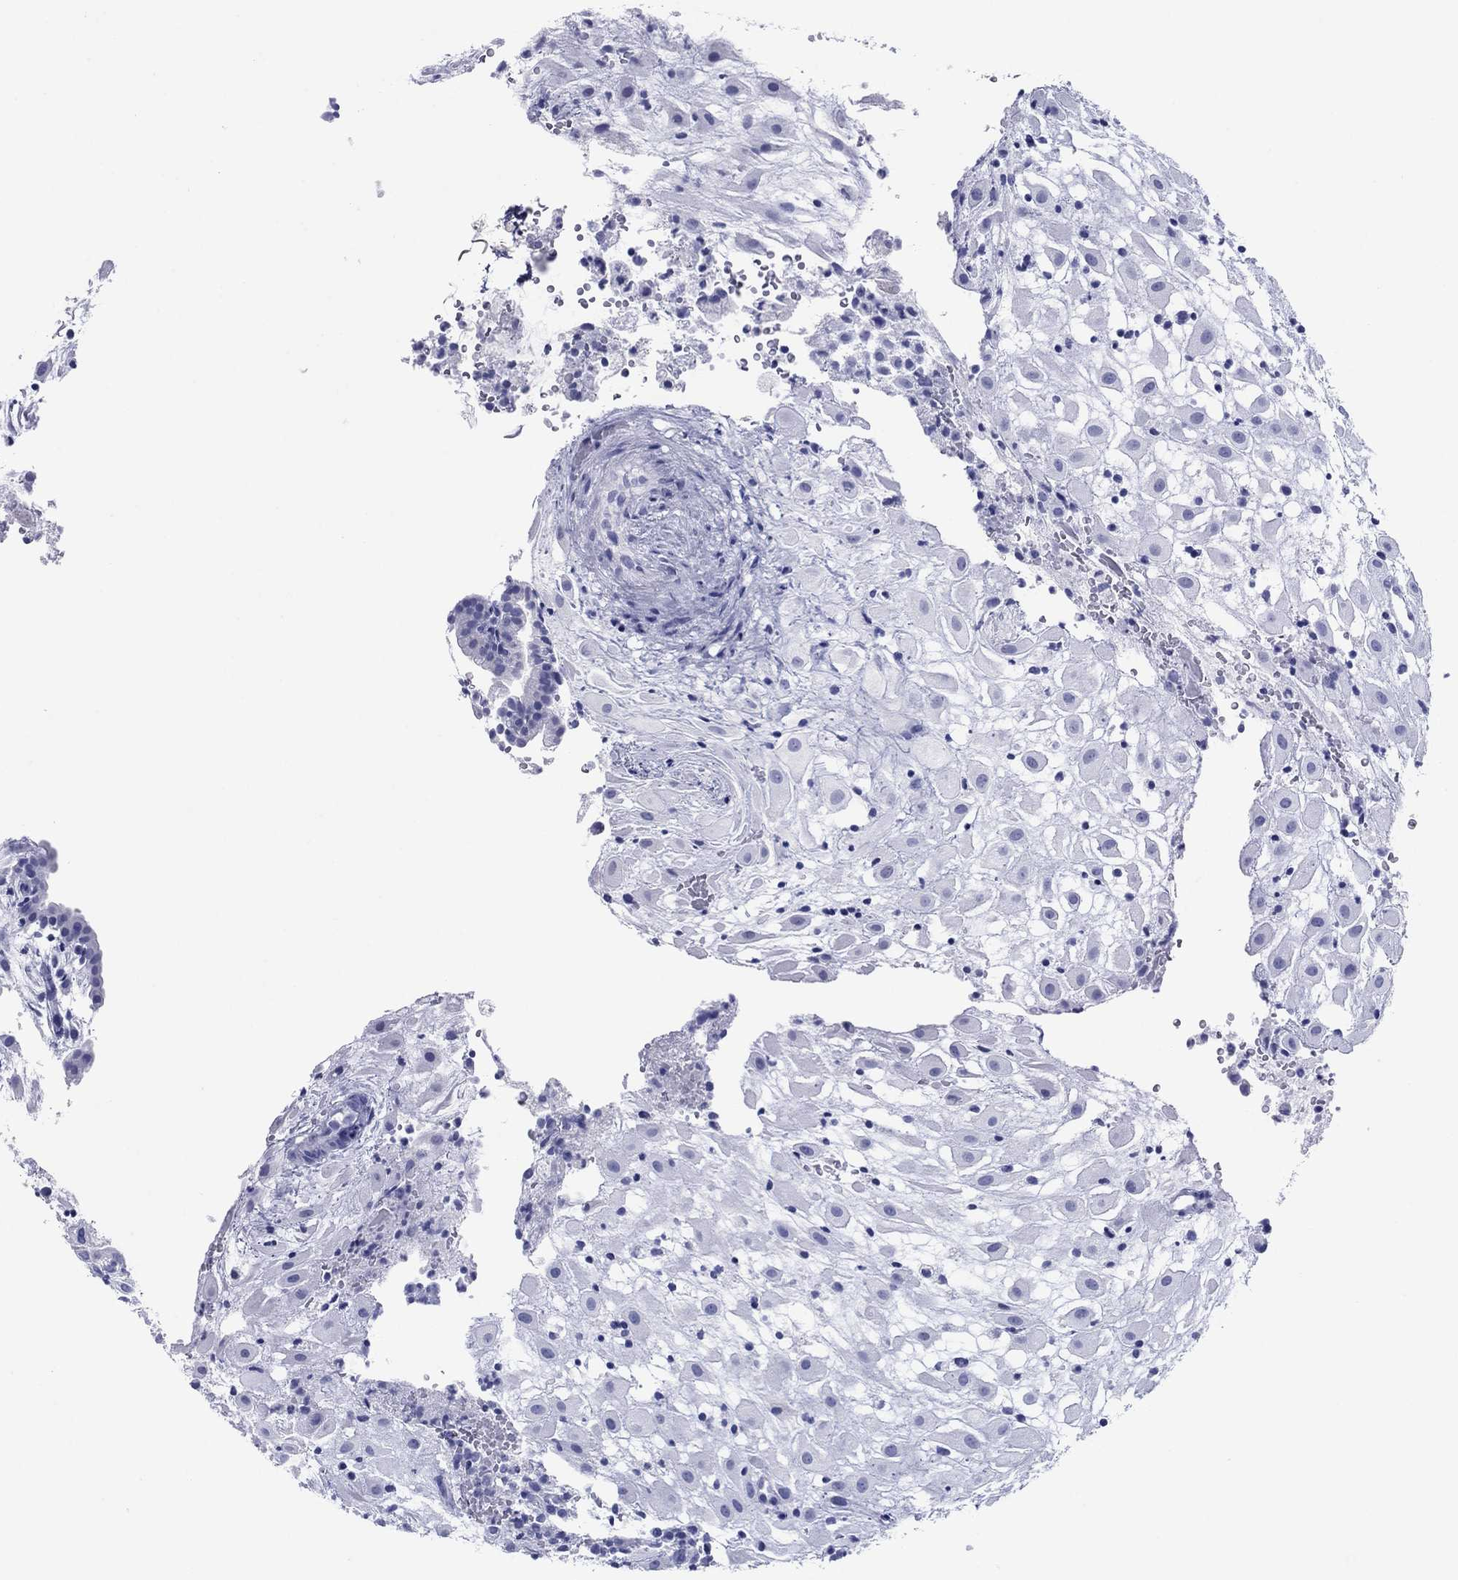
{"staining": {"intensity": "negative", "quantity": "none", "location": "none"}, "tissue": "placenta", "cell_type": "Decidual cells", "image_type": "normal", "snomed": [{"axis": "morphology", "description": "Normal tissue, NOS"}, {"axis": "topography", "description": "Placenta"}], "caption": "This is a micrograph of immunohistochemistry (IHC) staining of unremarkable placenta, which shows no staining in decidual cells.", "gene": "ATP4A", "patient": {"sex": "female", "age": 24}}